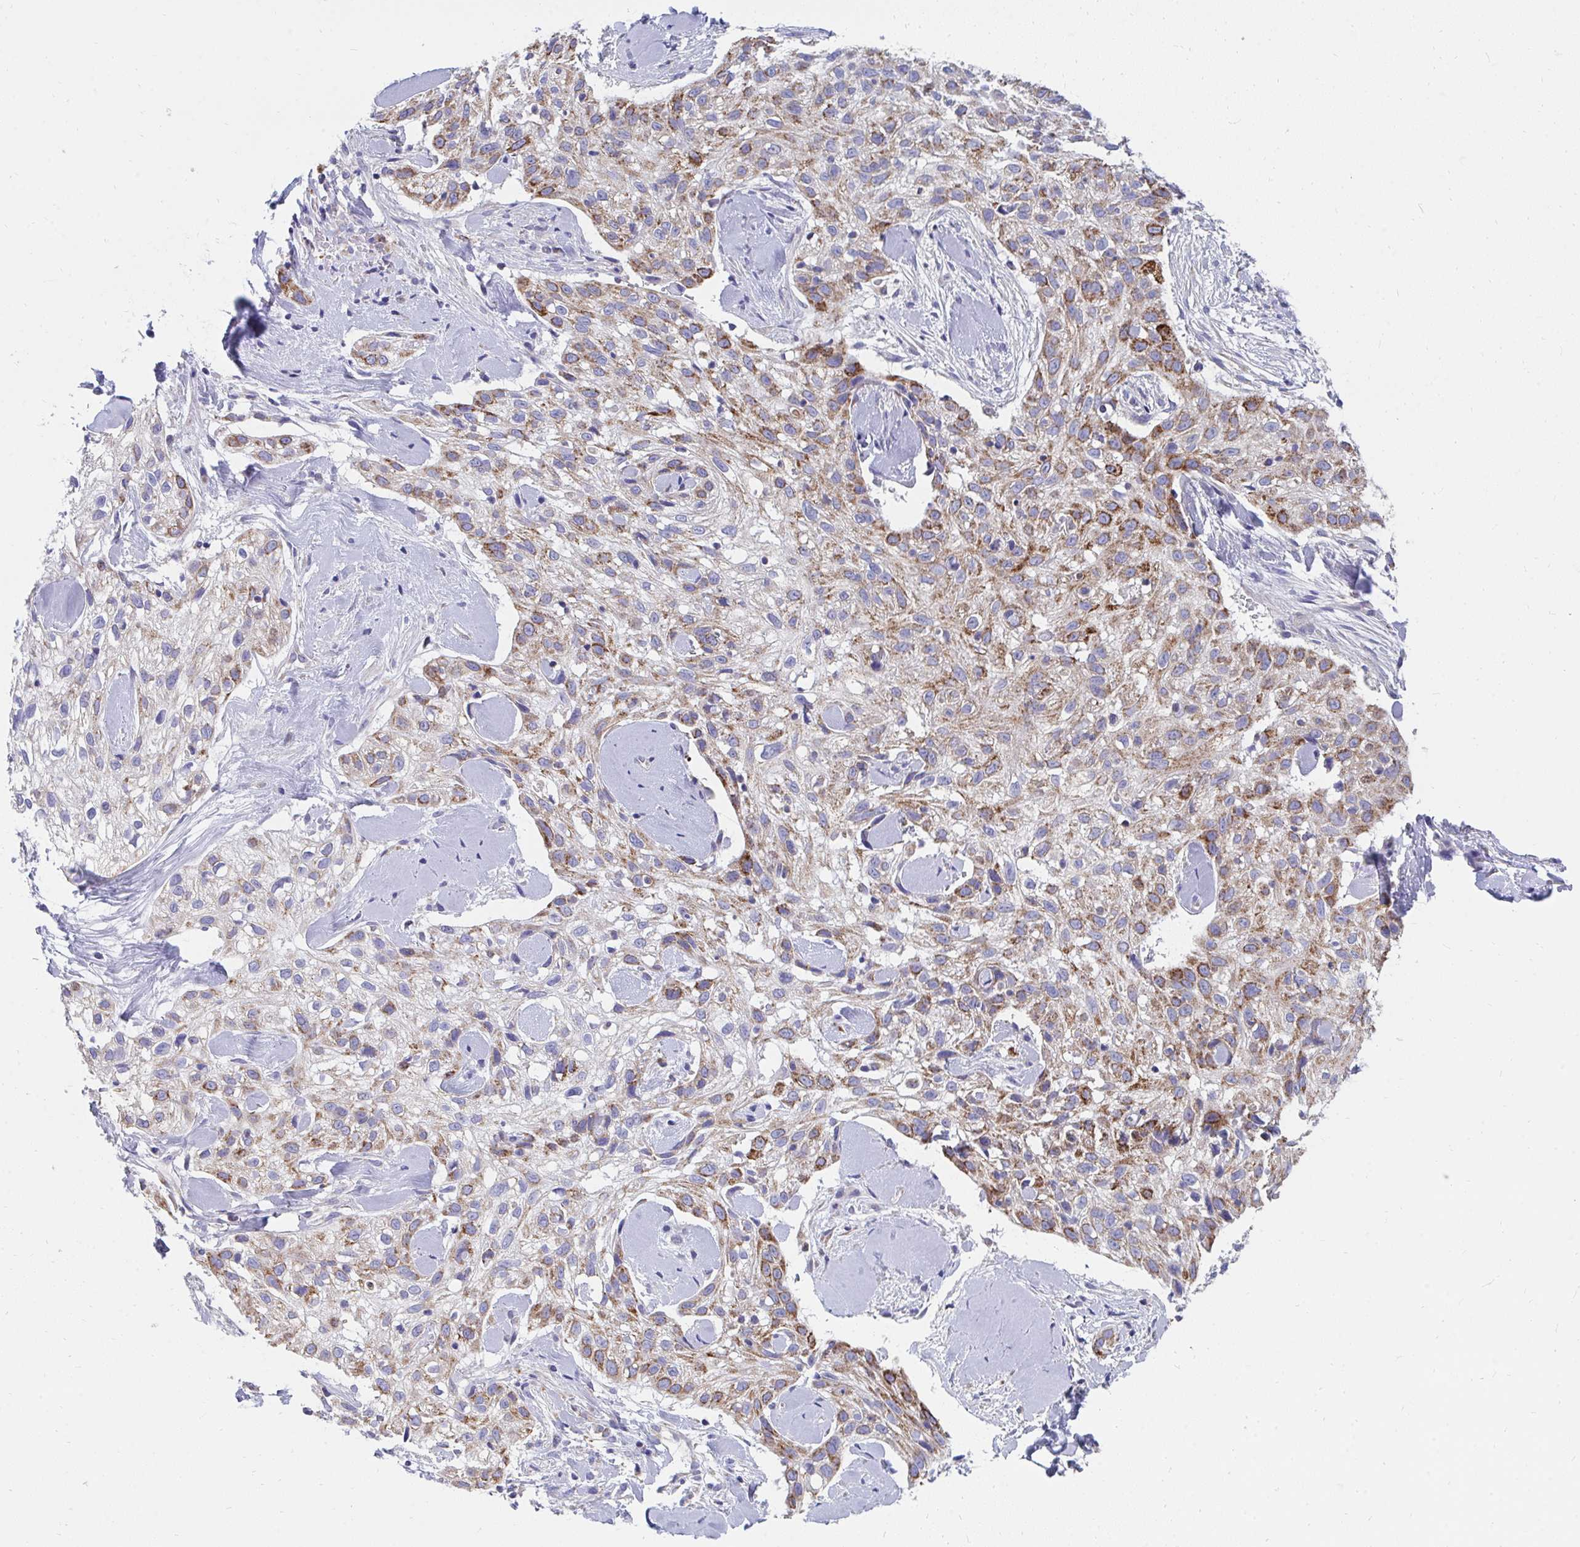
{"staining": {"intensity": "moderate", "quantity": "25%-75%", "location": "cytoplasmic/membranous"}, "tissue": "skin cancer", "cell_type": "Tumor cells", "image_type": "cancer", "snomed": [{"axis": "morphology", "description": "Squamous cell carcinoma, NOS"}, {"axis": "topography", "description": "Skin"}], "caption": "Protein expression analysis of human squamous cell carcinoma (skin) reveals moderate cytoplasmic/membranous positivity in about 25%-75% of tumor cells.", "gene": "PC", "patient": {"sex": "male", "age": 82}}